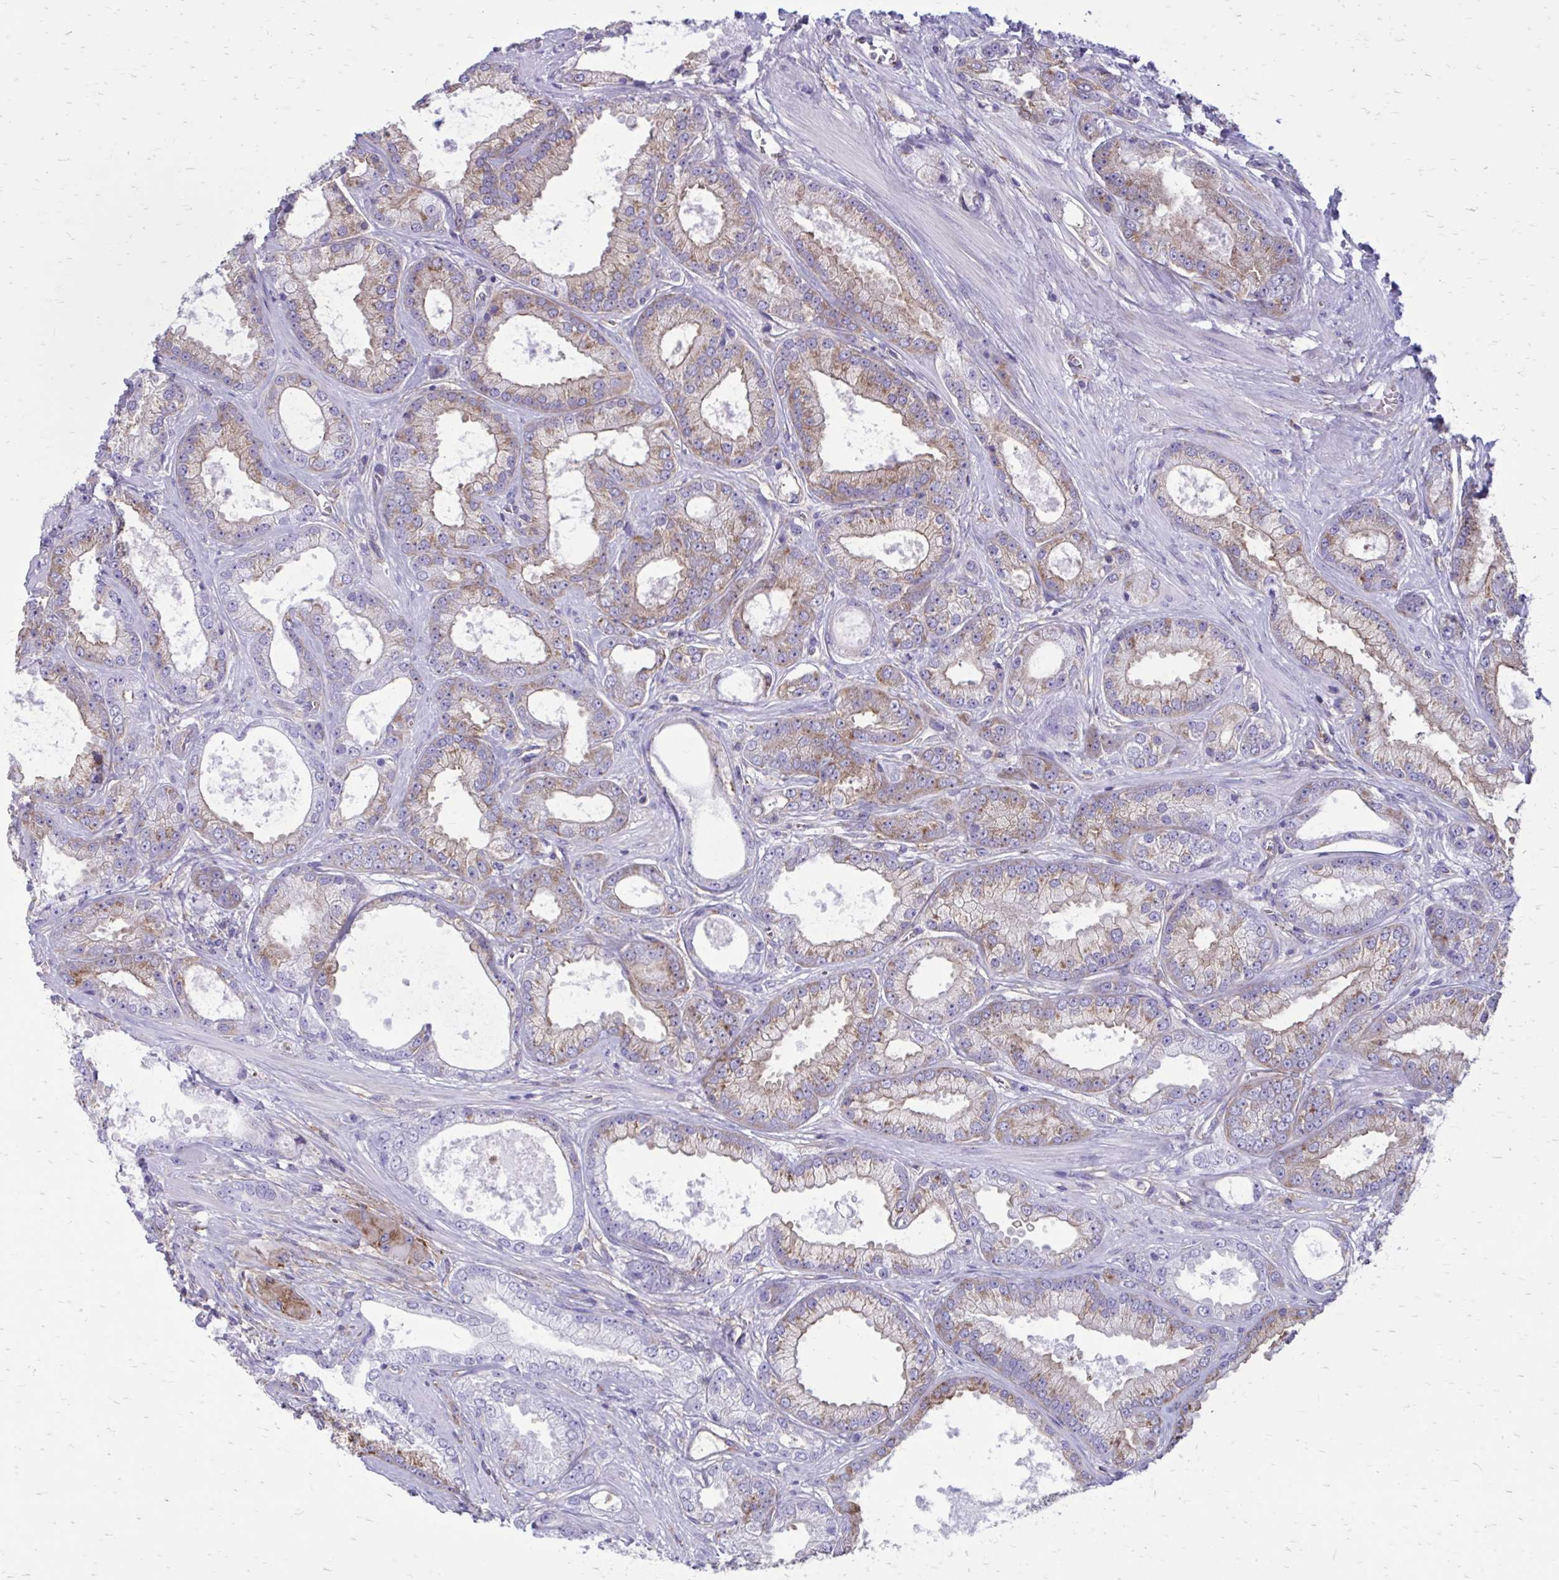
{"staining": {"intensity": "moderate", "quantity": "25%-75%", "location": "cytoplasmic/membranous"}, "tissue": "prostate cancer", "cell_type": "Tumor cells", "image_type": "cancer", "snomed": [{"axis": "morphology", "description": "Adenocarcinoma, High grade"}, {"axis": "topography", "description": "Prostate"}], "caption": "Immunohistochemical staining of prostate high-grade adenocarcinoma shows moderate cytoplasmic/membranous protein positivity in about 25%-75% of tumor cells.", "gene": "CLTA", "patient": {"sex": "male", "age": 67}}